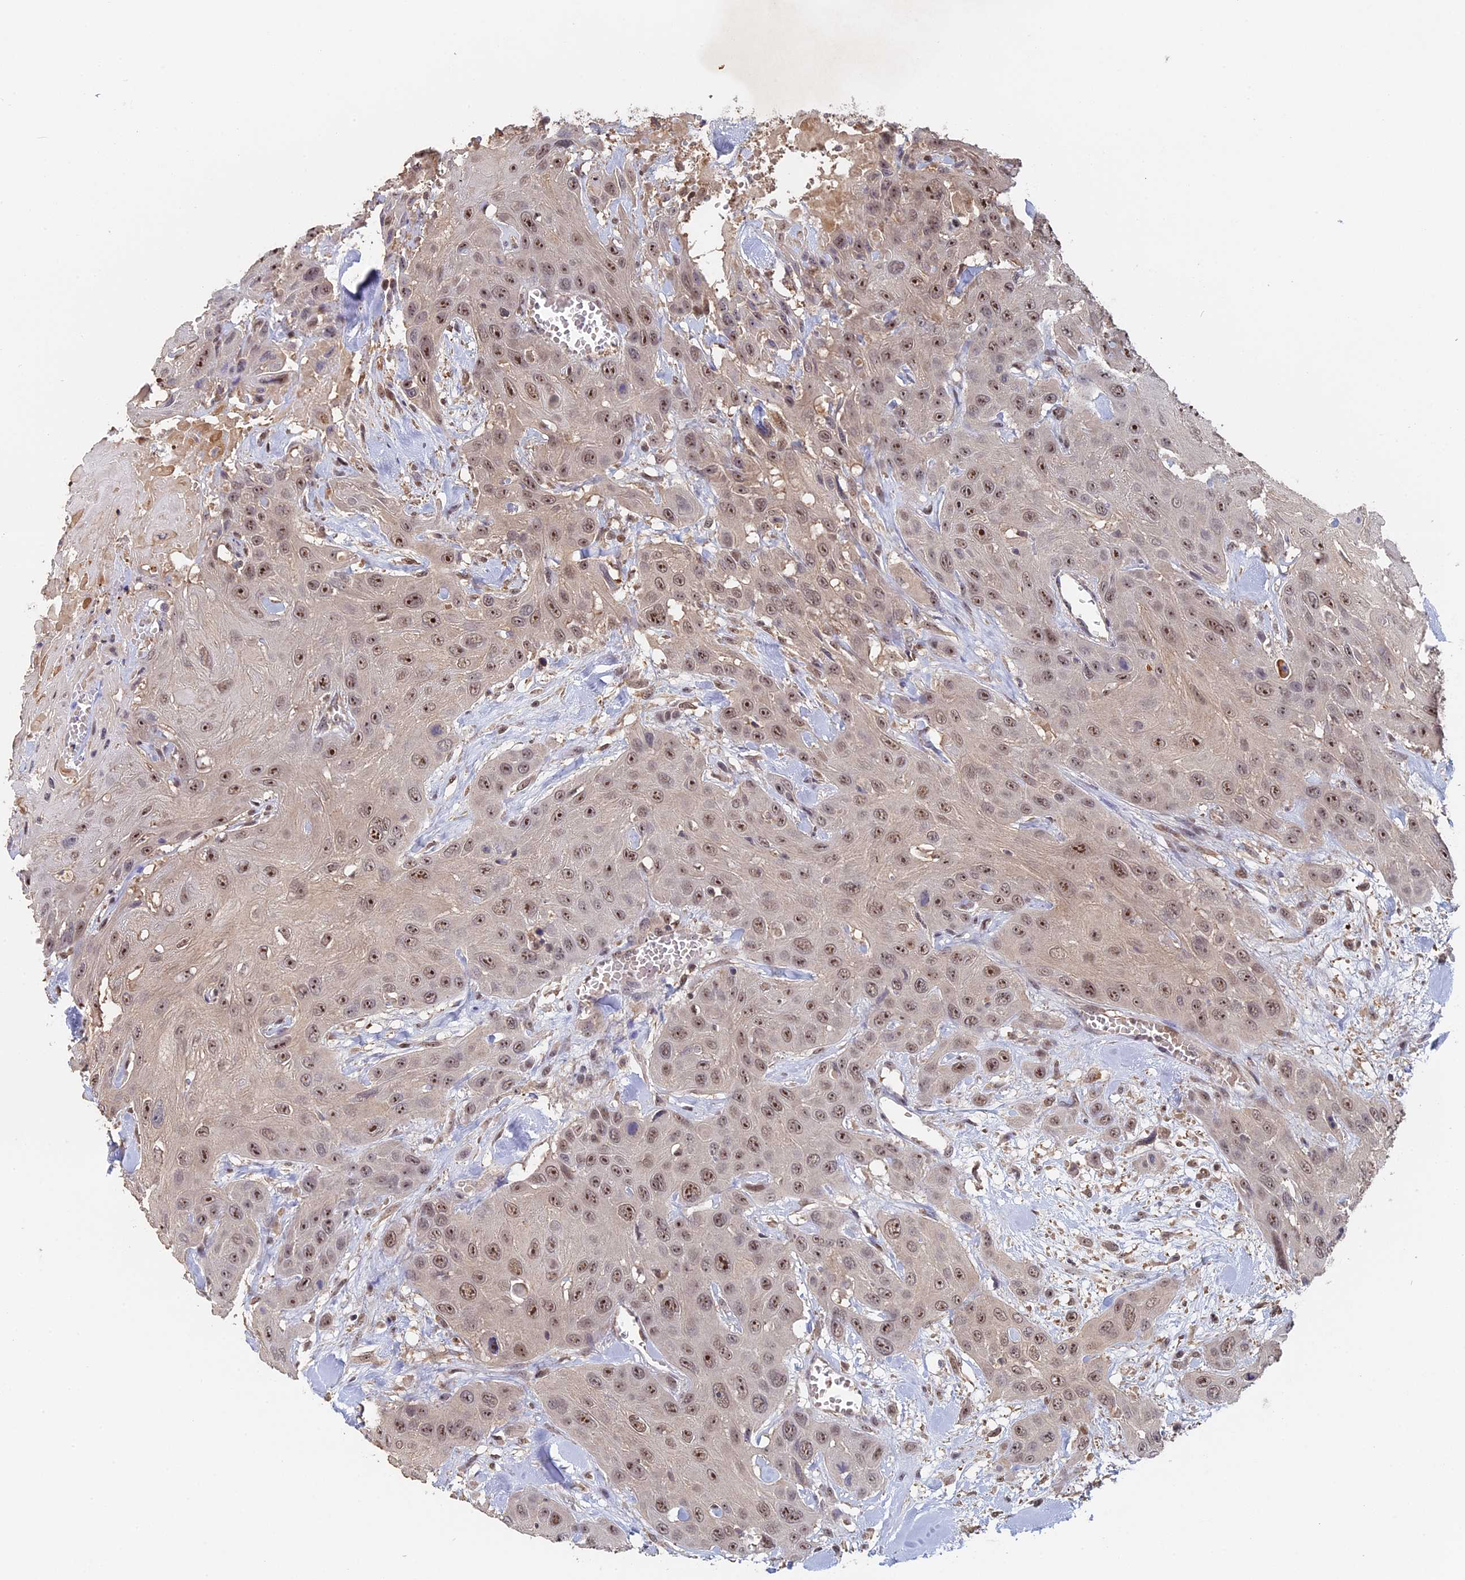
{"staining": {"intensity": "moderate", "quantity": ">75%", "location": "nuclear"}, "tissue": "head and neck cancer", "cell_type": "Tumor cells", "image_type": "cancer", "snomed": [{"axis": "morphology", "description": "Squamous cell carcinoma, NOS"}, {"axis": "topography", "description": "Head-Neck"}], "caption": "IHC (DAB (3,3'-diaminobenzidine)) staining of human head and neck cancer (squamous cell carcinoma) reveals moderate nuclear protein positivity in approximately >75% of tumor cells.", "gene": "FAM98C", "patient": {"sex": "male", "age": 81}}